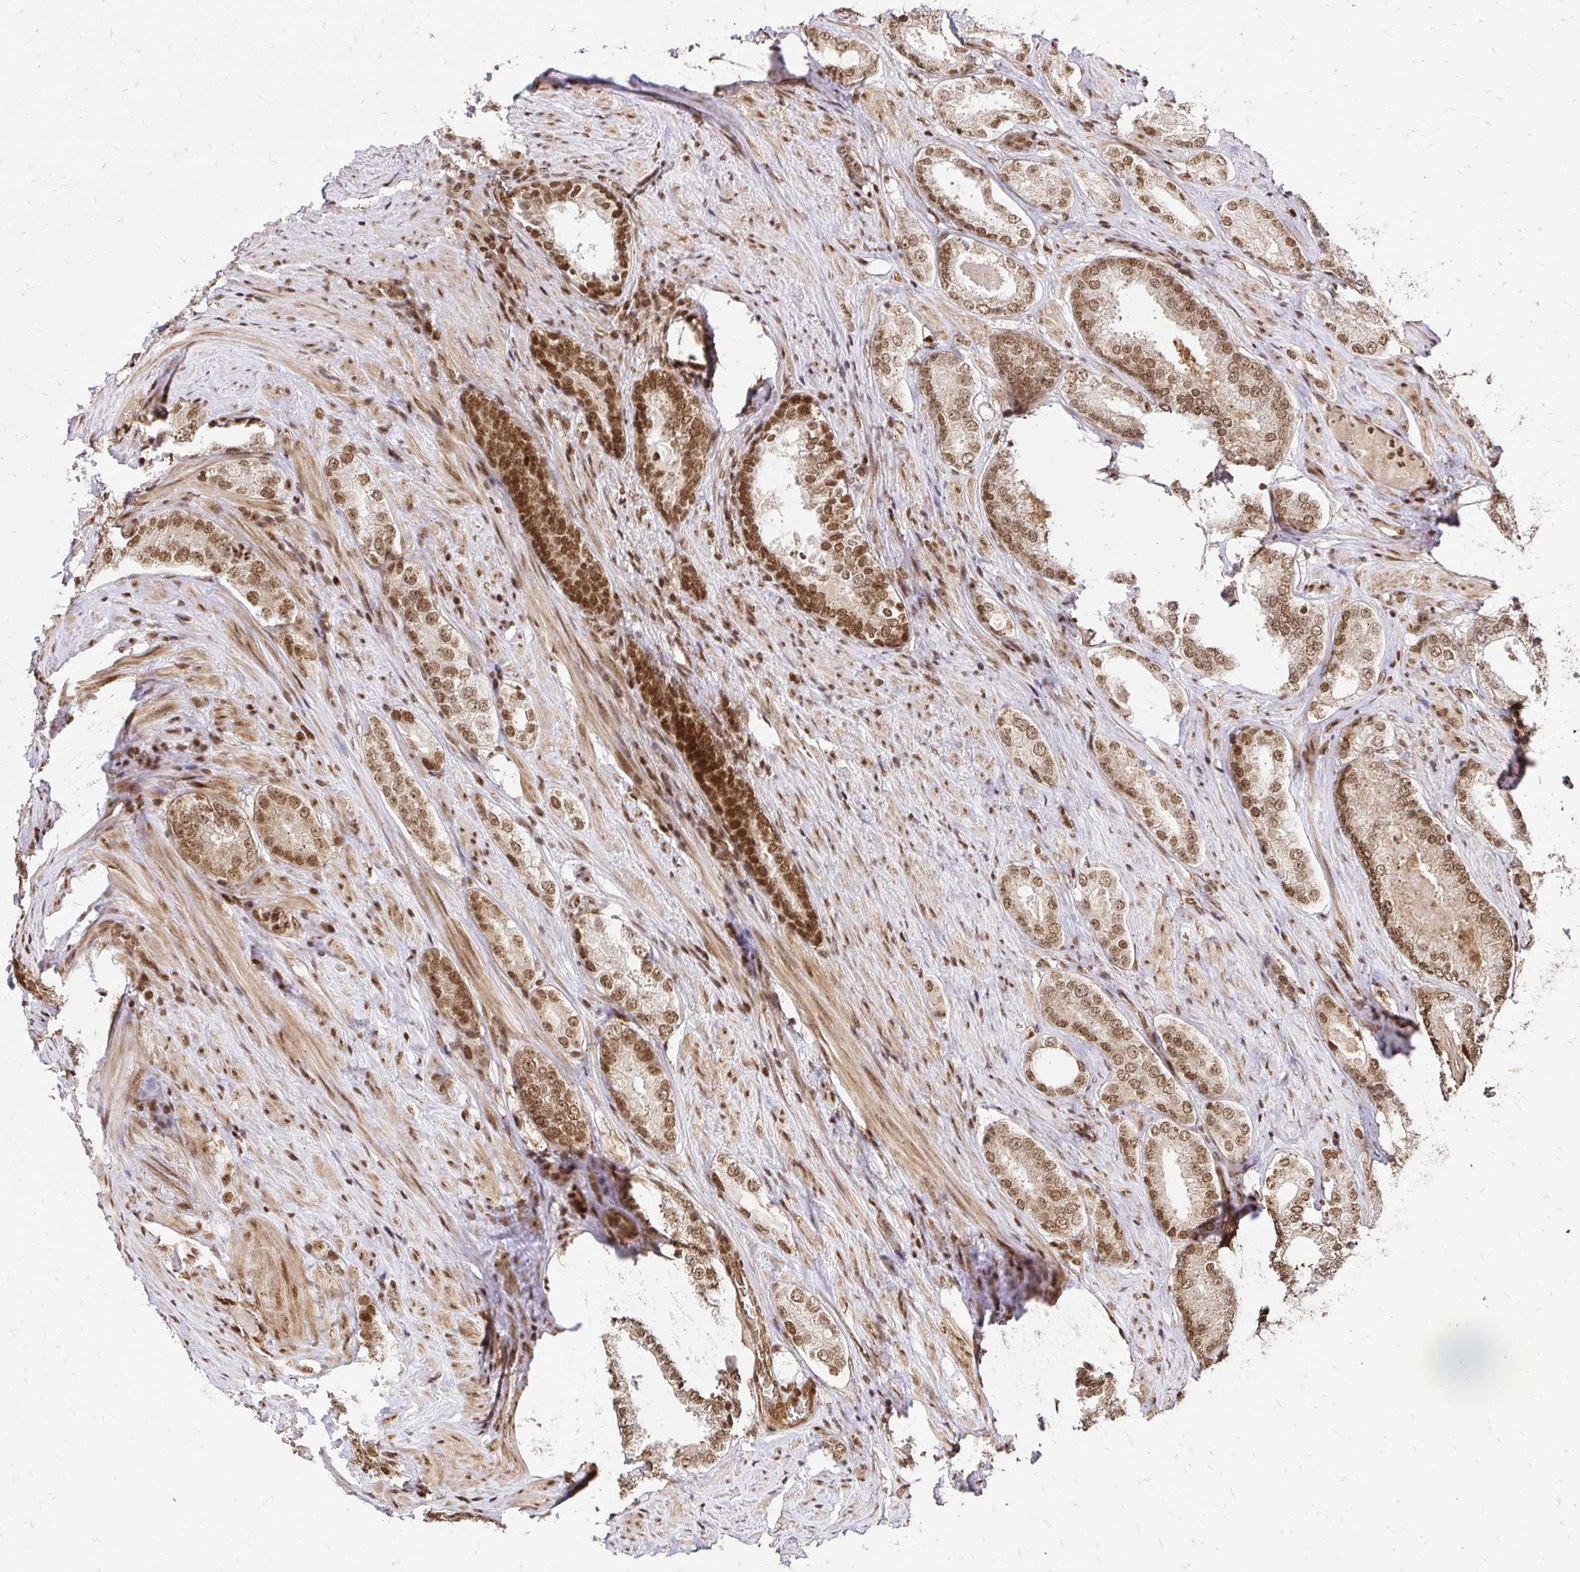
{"staining": {"intensity": "moderate", "quantity": ">75%", "location": "cytoplasmic/membranous,nuclear"}, "tissue": "prostate cancer", "cell_type": "Tumor cells", "image_type": "cancer", "snomed": [{"axis": "morphology", "description": "Adenocarcinoma, NOS"}, {"axis": "morphology", "description": "Adenocarcinoma, Low grade"}, {"axis": "topography", "description": "Prostate"}], "caption": "This is an image of immunohistochemistry staining of prostate low-grade adenocarcinoma, which shows moderate expression in the cytoplasmic/membranous and nuclear of tumor cells.", "gene": "GLYR1", "patient": {"sex": "male", "age": 68}}